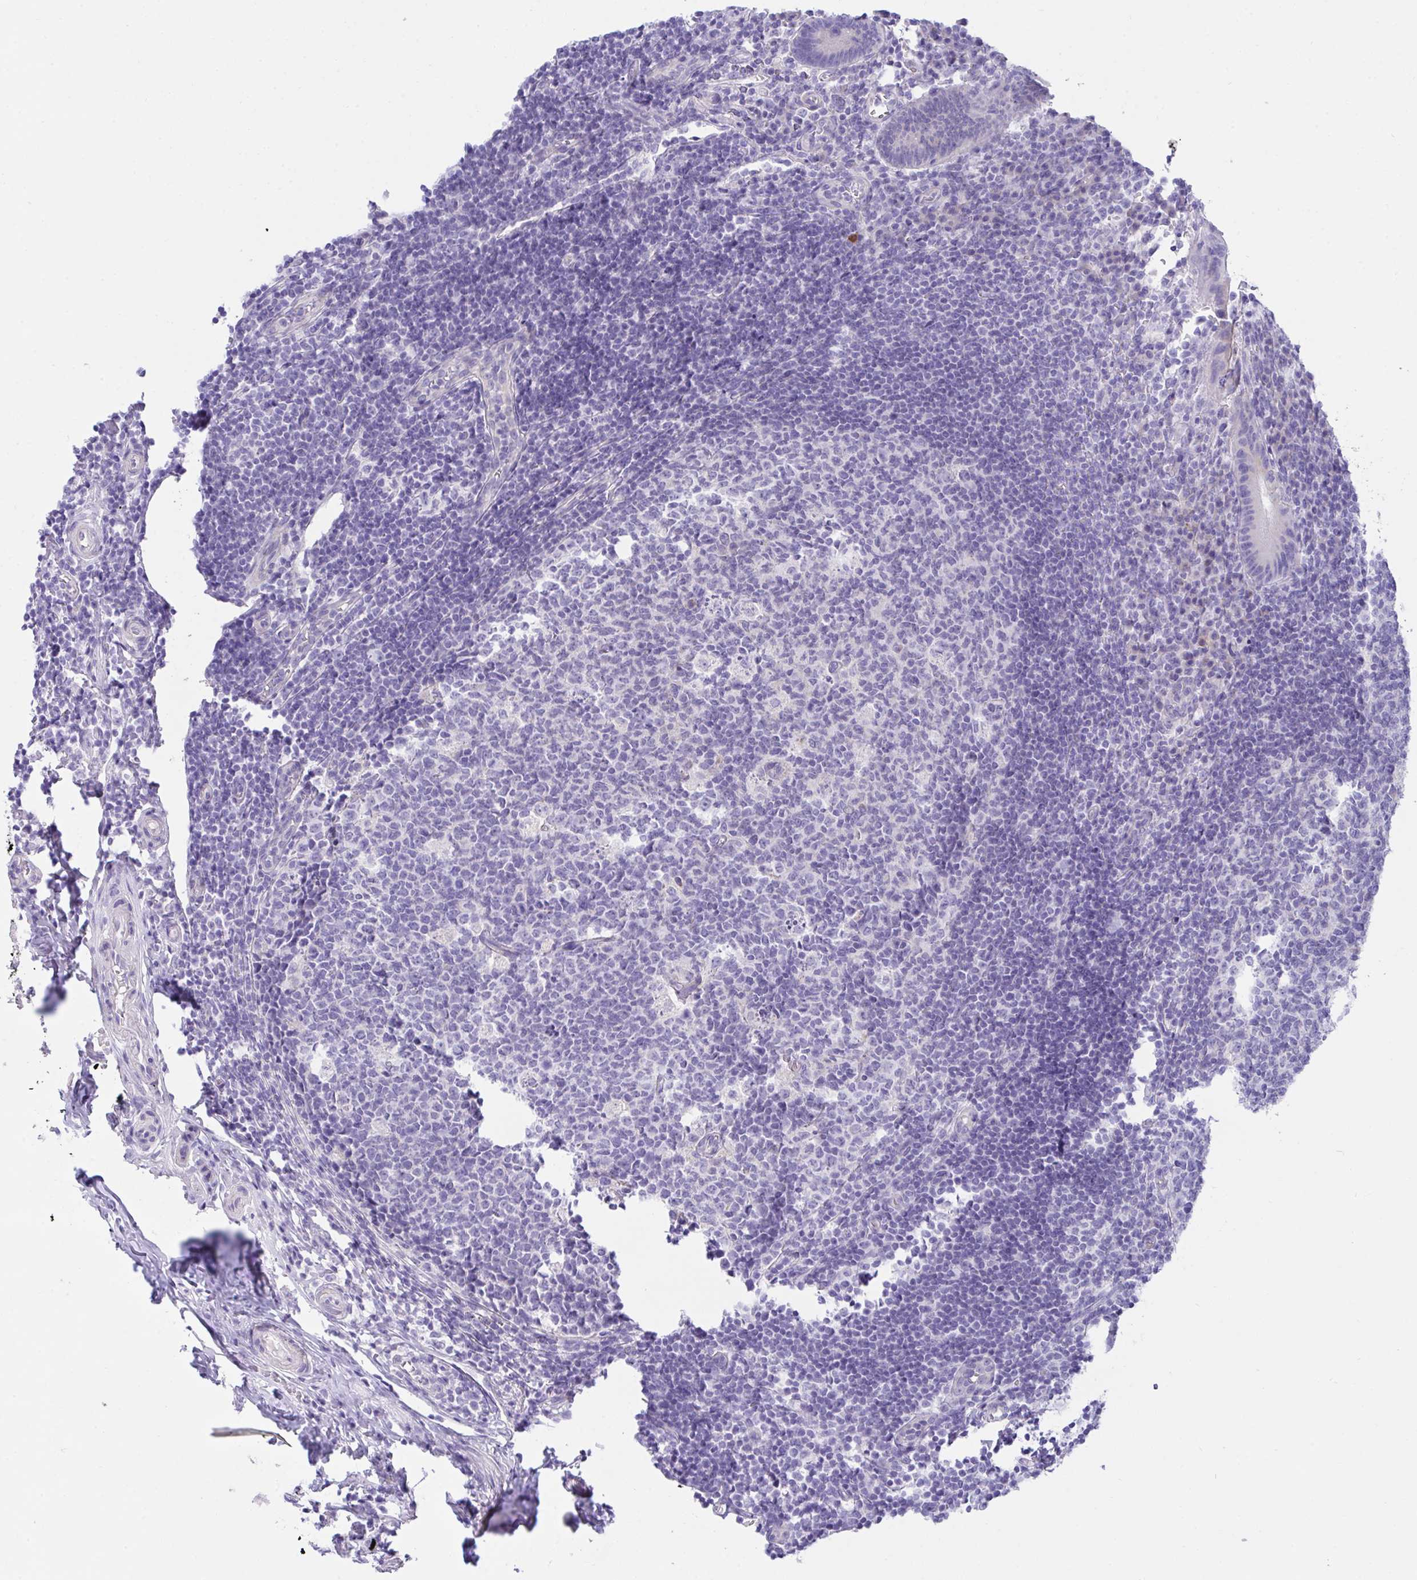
{"staining": {"intensity": "negative", "quantity": "none", "location": "none"}, "tissue": "appendix", "cell_type": "Glandular cells", "image_type": "normal", "snomed": [{"axis": "morphology", "description": "Normal tissue, NOS"}, {"axis": "topography", "description": "Appendix"}], "caption": "There is no significant positivity in glandular cells of appendix. The staining was performed using DAB to visualize the protein expression in brown, while the nuclei were stained in blue with hematoxylin (Magnification: 20x).", "gene": "TMEM106B", "patient": {"sex": "male", "age": 18}}